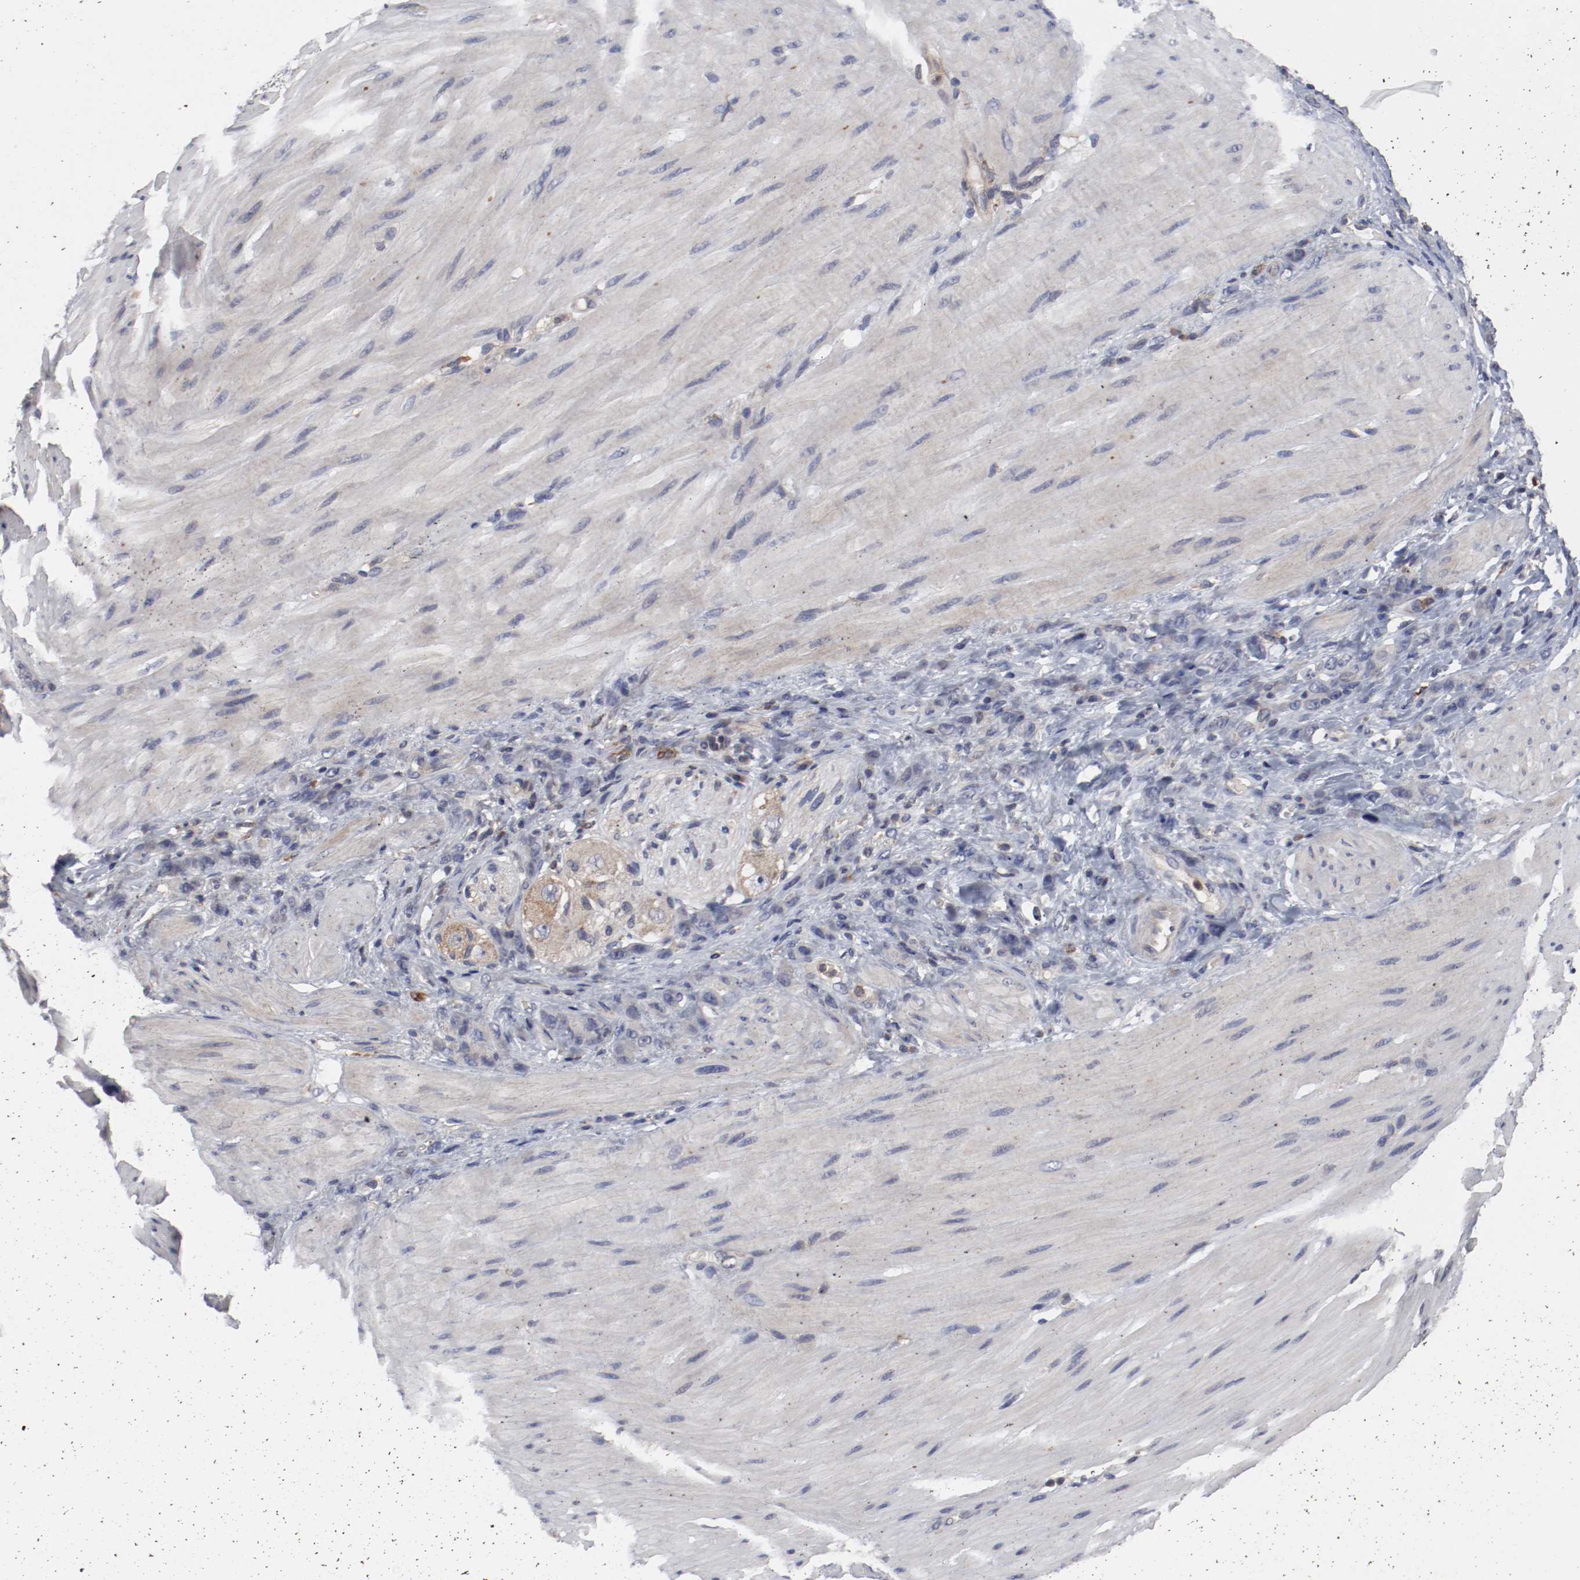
{"staining": {"intensity": "weak", "quantity": ">75%", "location": "cytoplasmic/membranous"}, "tissue": "stomach cancer", "cell_type": "Tumor cells", "image_type": "cancer", "snomed": [{"axis": "morphology", "description": "Normal tissue, NOS"}, {"axis": "morphology", "description": "Adenocarcinoma, NOS"}, {"axis": "topography", "description": "Stomach"}], "caption": "Human stomach cancer (adenocarcinoma) stained with a brown dye reveals weak cytoplasmic/membranous positive staining in approximately >75% of tumor cells.", "gene": "CBL", "patient": {"sex": "male", "age": 82}}